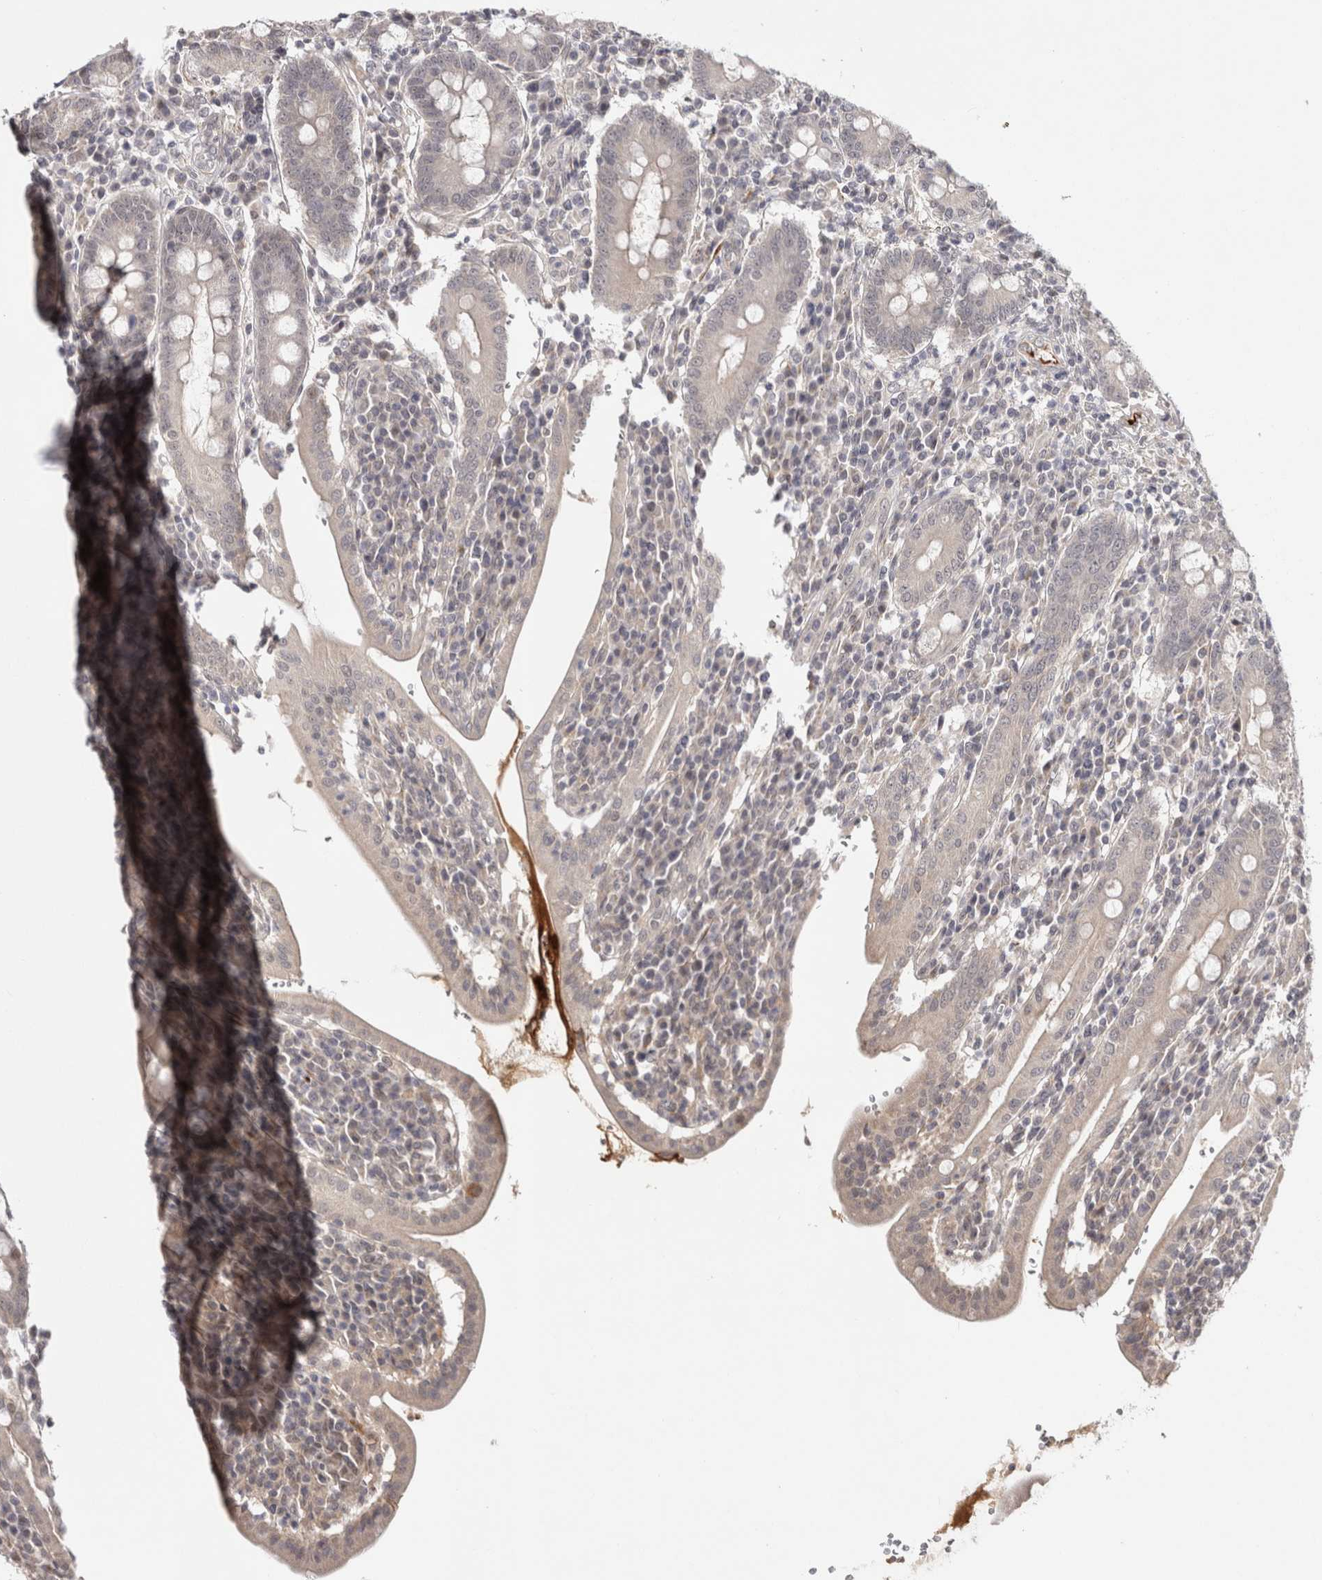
{"staining": {"intensity": "weak", "quantity": "25%-75%", "location": "cytoplasmic/membranous,nuclear"}, "tissue": "duodenum", "cell_type": "Glandular cells", "image_type": "normal", "snomed": [{"axis": "morphology", "description": "Normal tissue, NOS"}, {"axis": "morphology", "description": "Adenocarcinoma, NOS"}, {"axis": "topography", "description": "Pancreas"}, {"axis": "topography", "description": "Duodenum"}], "caption": "Weak cytoplasmic/membranous,nuclear staining for a protein is seen in about 25%-75% of glandular cells of unremarkable duodenum using immunohistochemistry.", "gene": "ZNF318", "patient": {"sex": "male", "age": 50}}